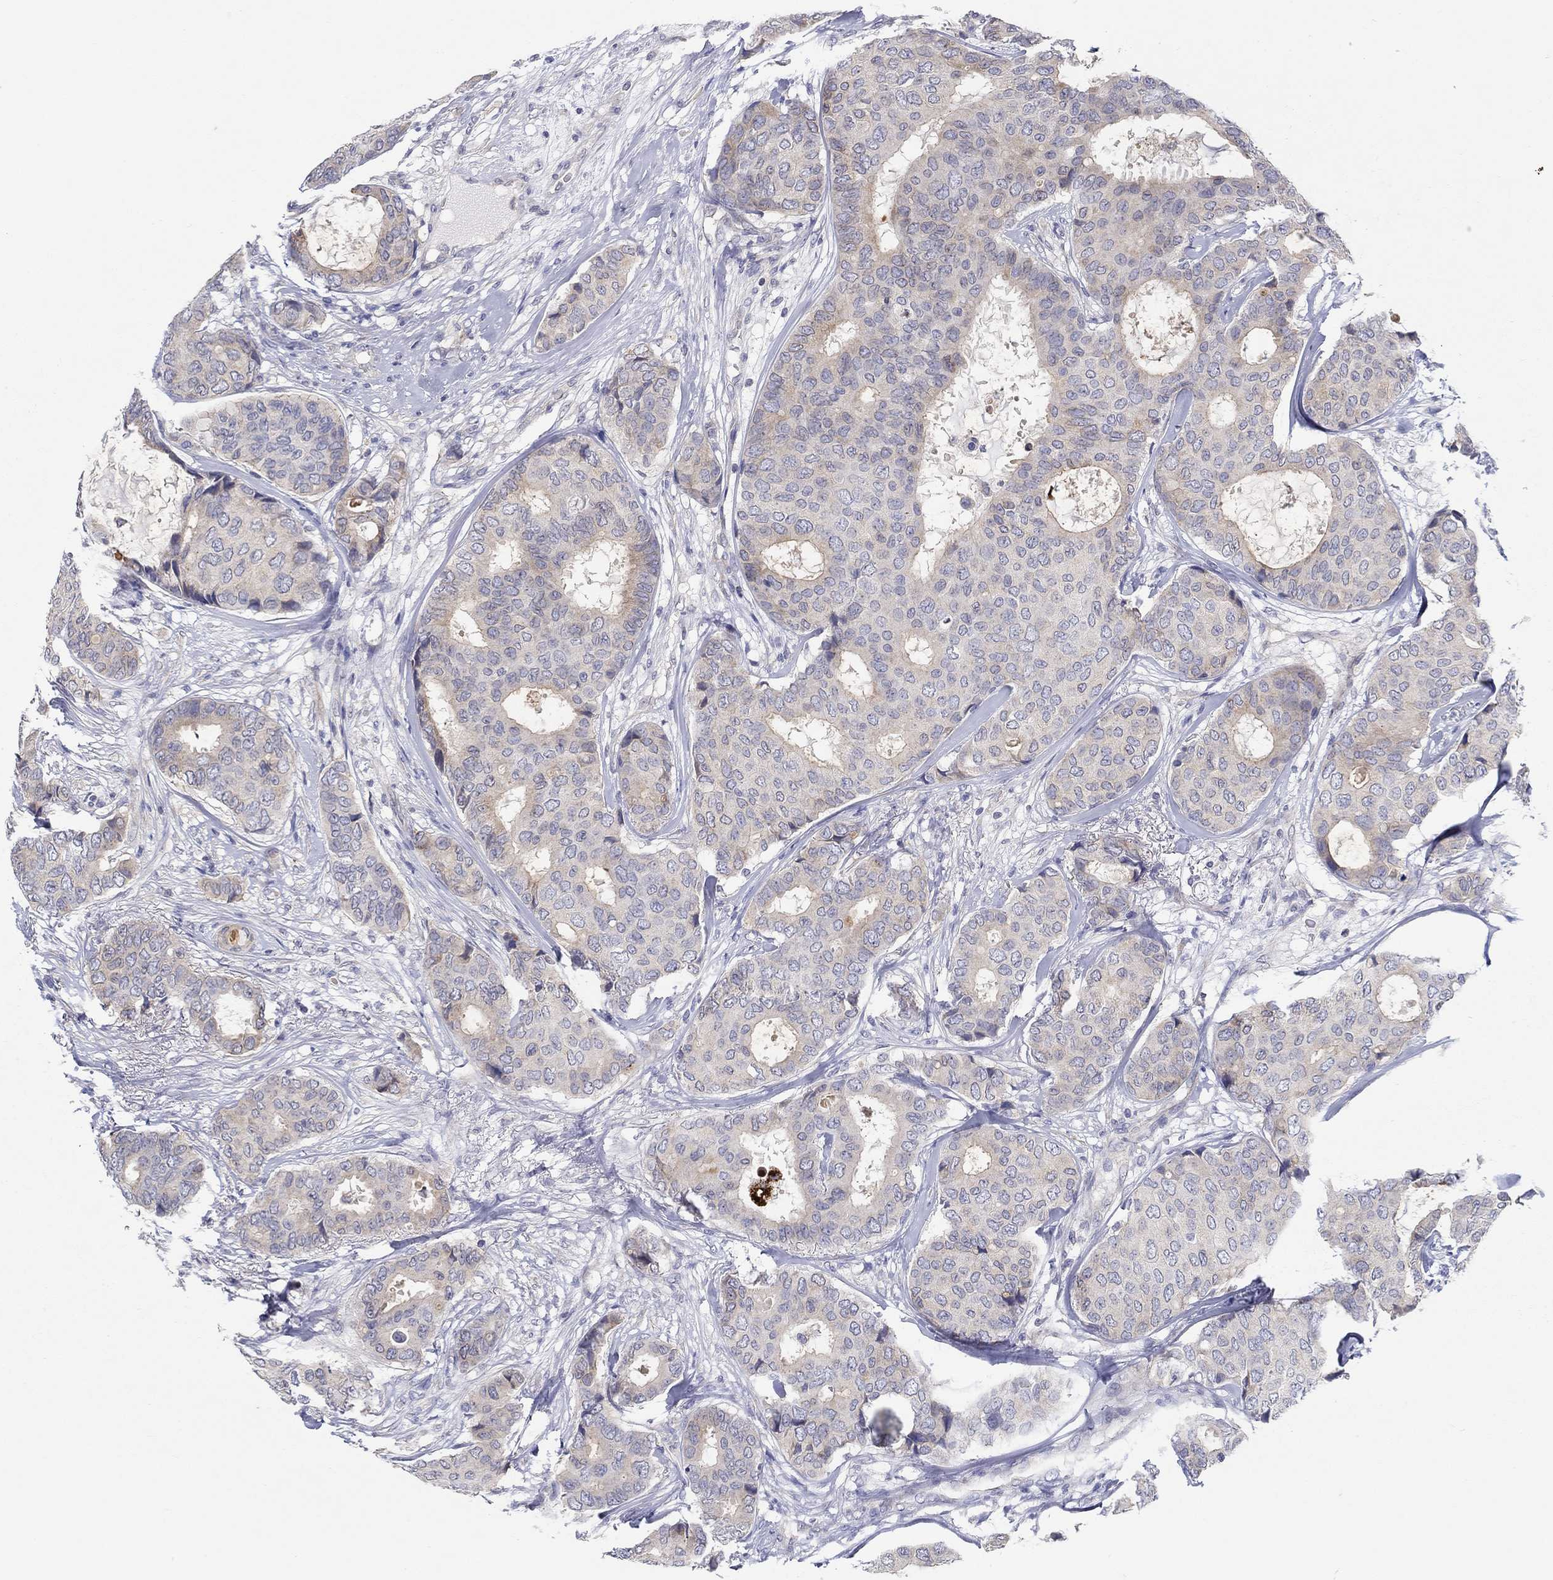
{"staining": {"intensity": "moderate", "quantity": "<25%", "location": "cytoplasmic/membranous"}, "tissue": "breast cancer", "cell_type": "Tumor cells", "image_type": "cancer", "snomed": [{"axis": "morphology", "description": "Duct carcinoma"}, {"axis": "topography", "description": "Breast"}], "caption": "Immunohistochemical staining of breast cancer demonstrates low levels of moderate cytoplasmic/membranous protein positivity in about <25% of tumor cells.", "gene": "ERMP1", "patient": {"sex": "female", "age": 75}}